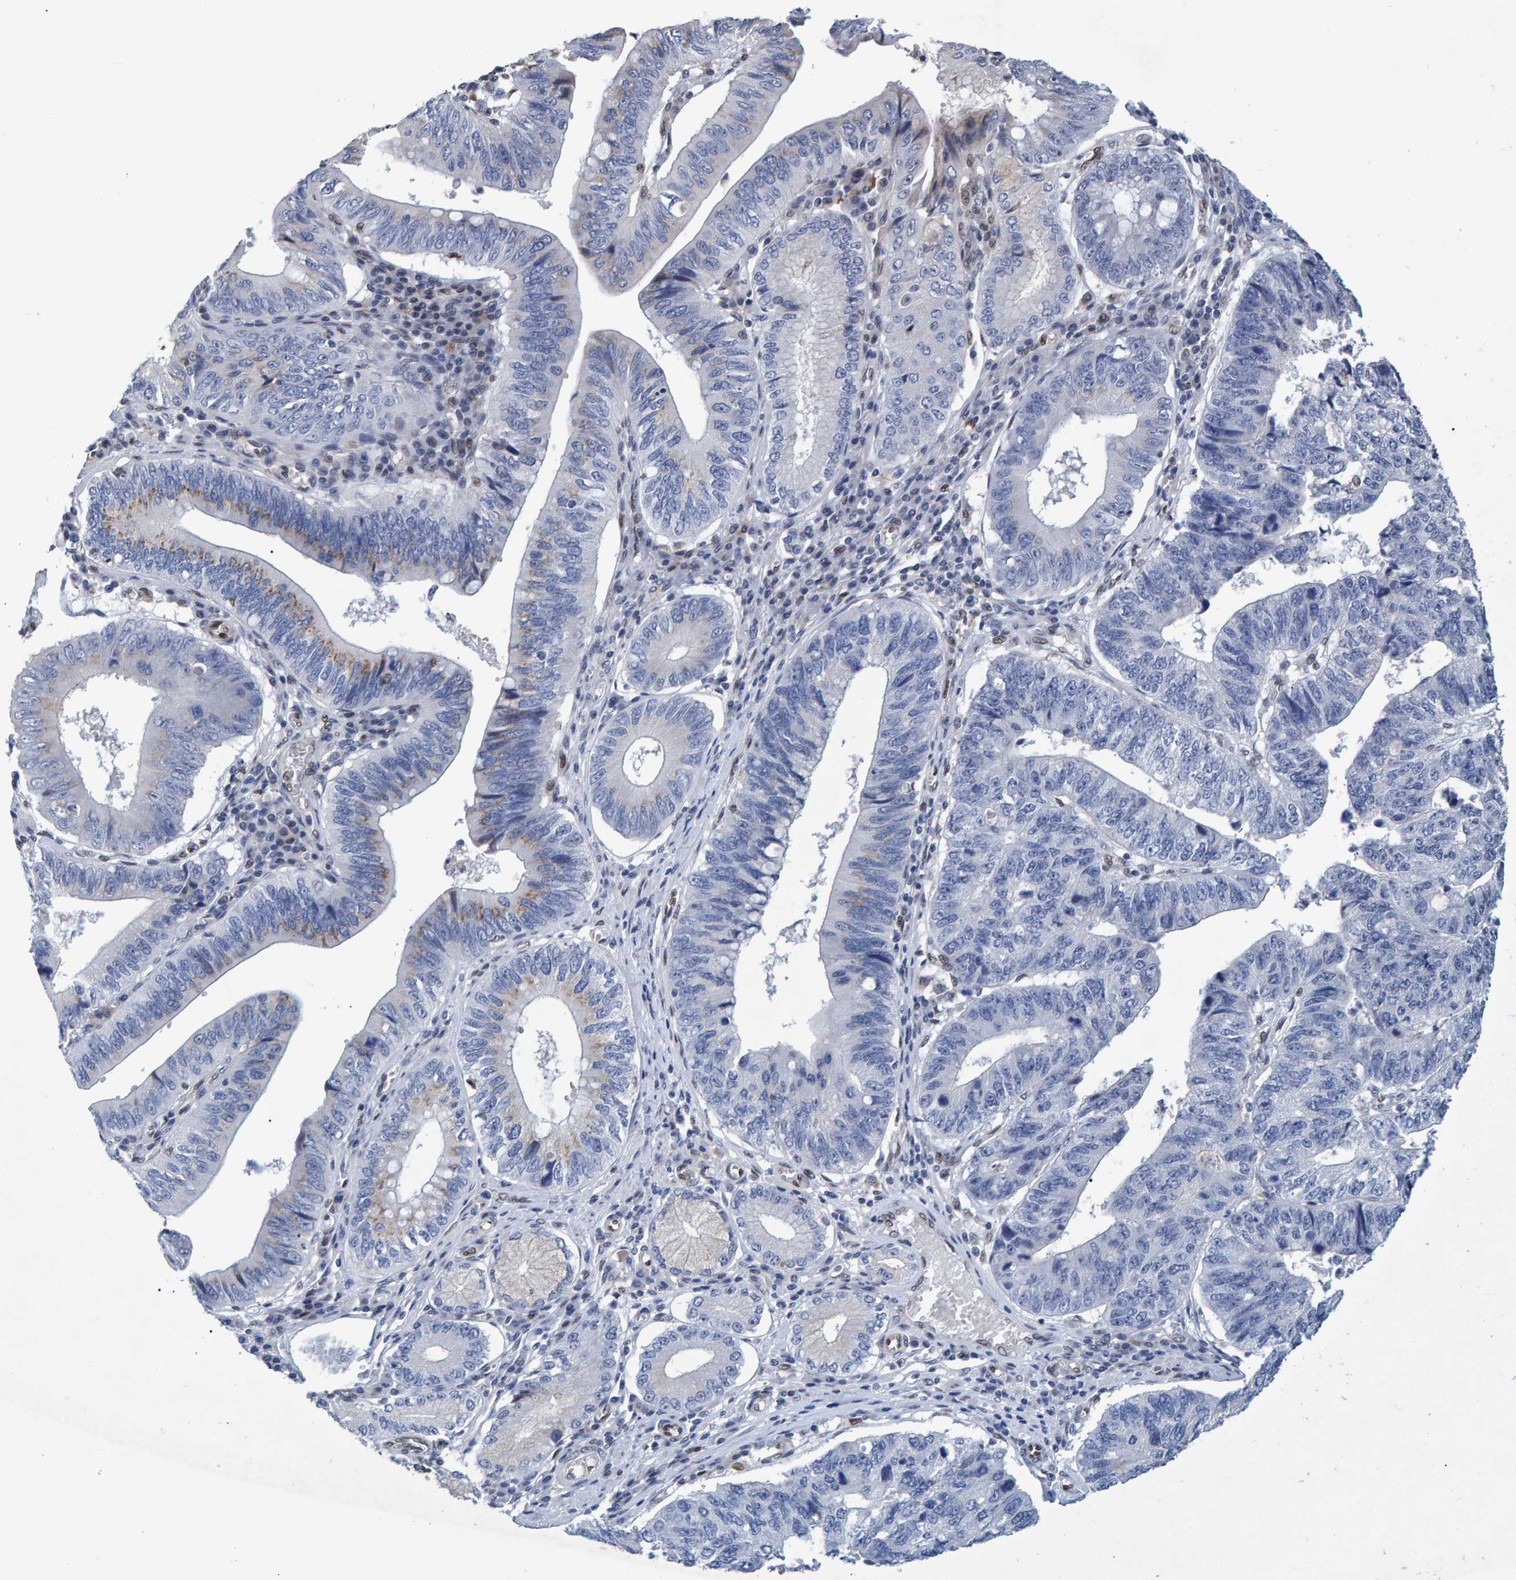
{"staining": {"intensity": "weak", "quantity": "<25%", "location": "cytoplasmic/membranous"}, "tissue": "stomach cancer", "cell_type": "Tumor cells", "image_type": "cancer", "snomed": [{"axis": "morphology", "description": "Adenocarcinoma, NOS"}, {"axis": "topography", "description": "Stomach"}], "caption": "Stomach adenocarcinoma stained for a protein using immunohistochemistry (IHC) reveals no positivity tumor cells.", "gene": "QKI", "patient": {"sex": "male", "age": 59}}